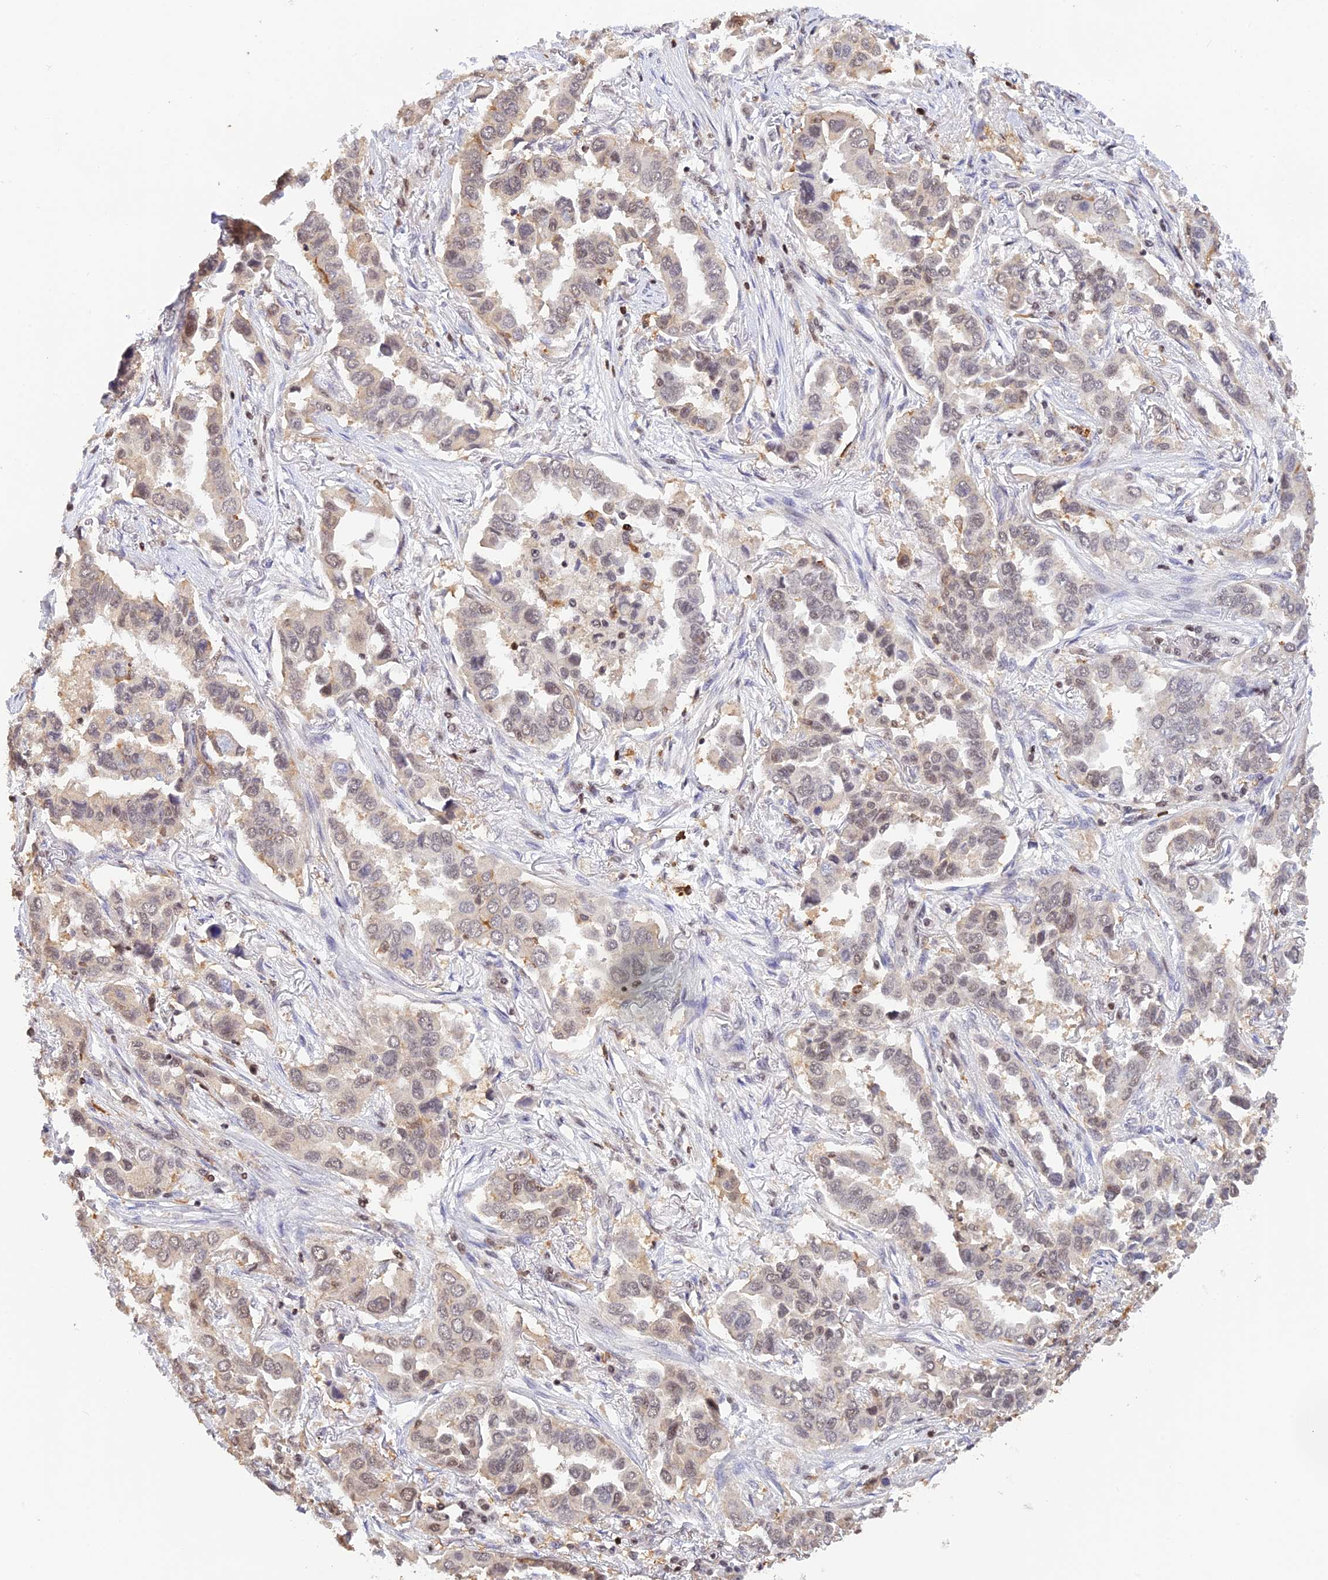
{"staining": {"intensity": "moderate", "quantity": "25%-75%", "location": "cytoplasmic/membranous,nuclear"}, "tissue": "lung cancer", "cell_type": "Tumor cells", "image_type": "cancer", "snomed": [{"axis": "morphology", "description": "Adenocarcinoma, NOS"}, {"axis": "topography", "description": "Lung"}], "caption": "A histopathology image of human lung cancer stained for a protein demonstrates moderate cytoplasmic/membranous and nuclear brown staining in tumor cells.", "gene": "THAP11", "patient": {"sex": "female", "age": 76}}